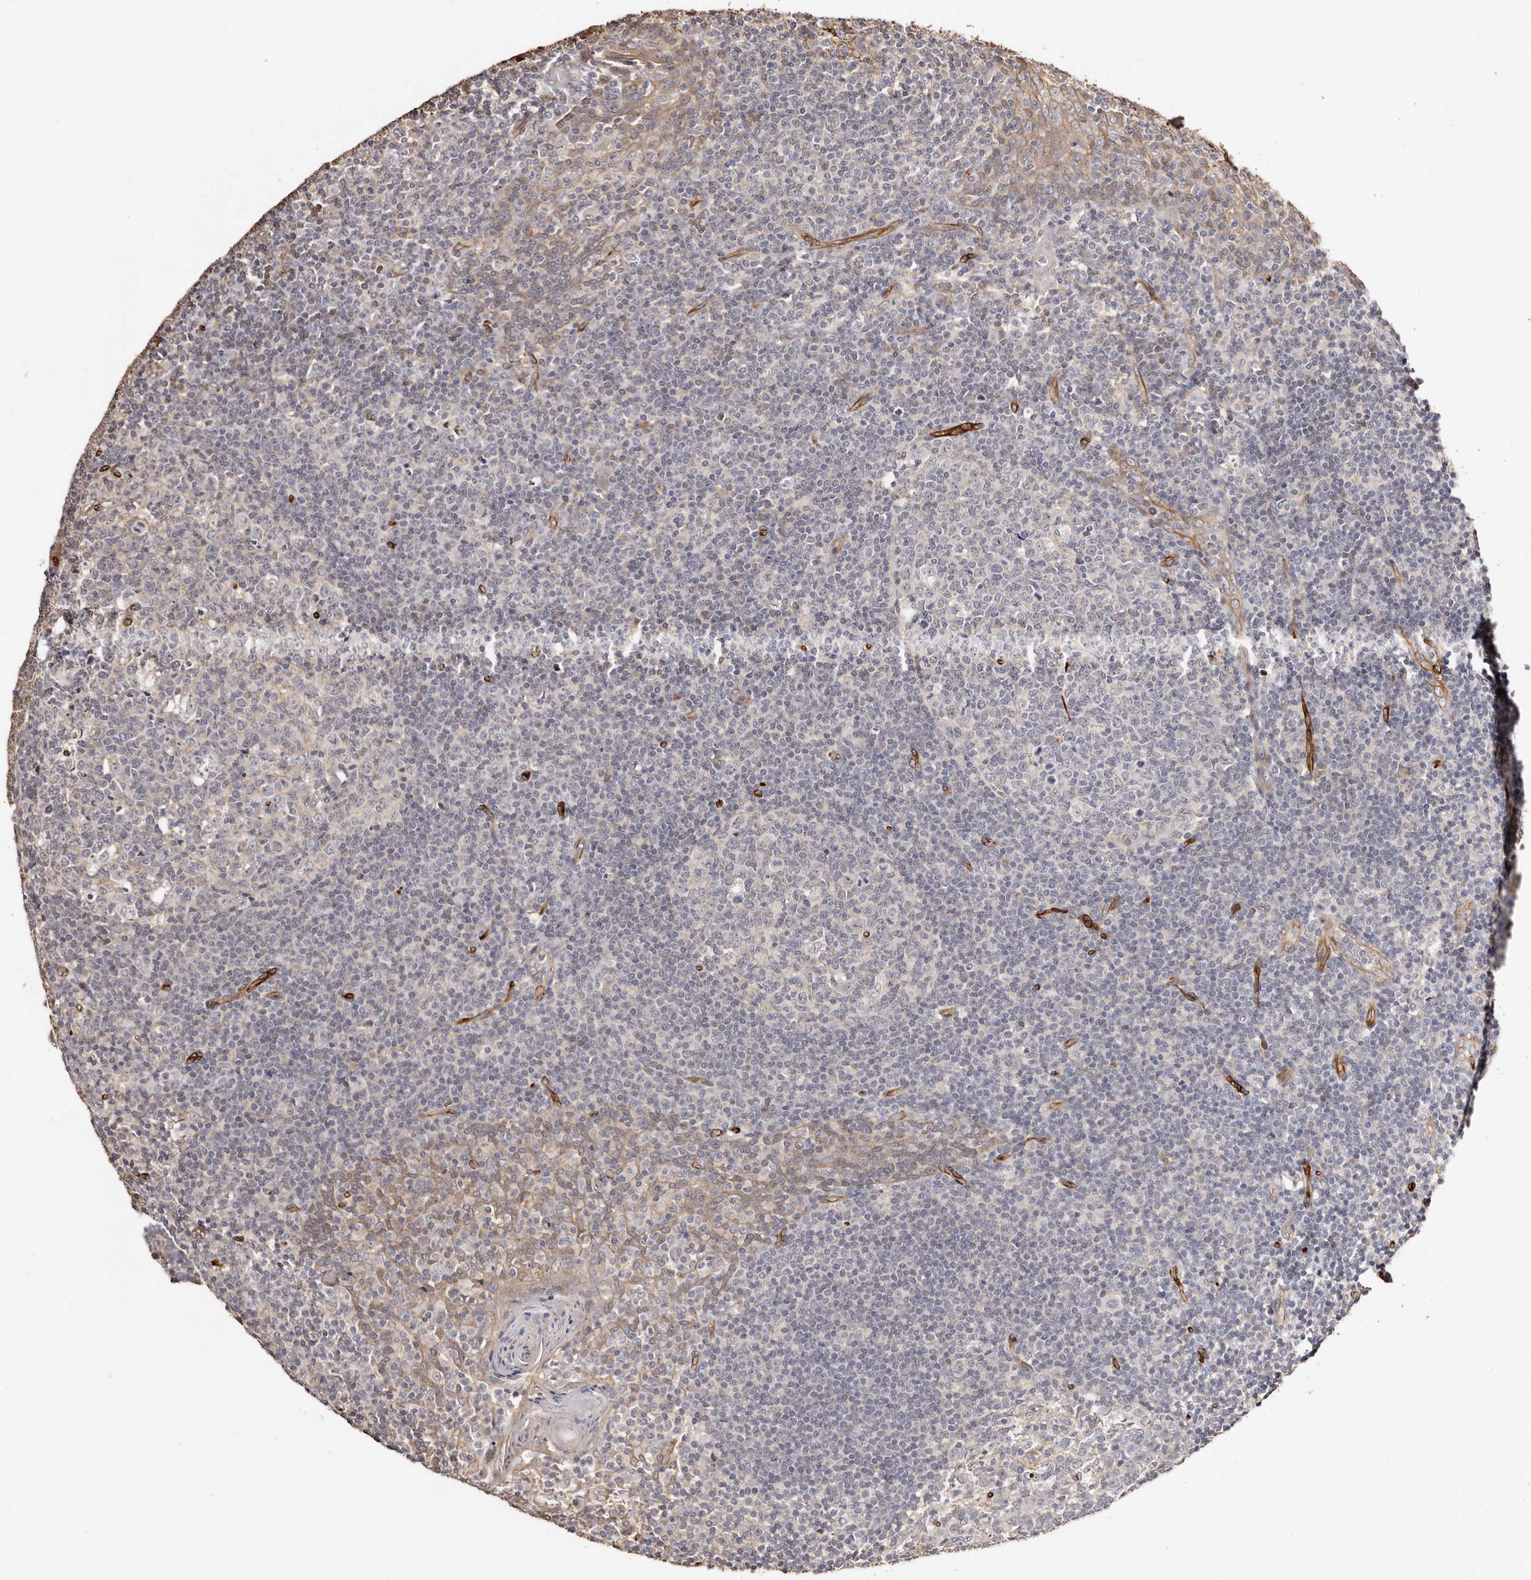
{"staining": {"intensity": "negative", "quantity": "none", "location": "none"}, "tissue": "tonsil", "cell_type": "Germinal center cells", "image_type": "normal", "snomed": [{"axis": "morphology", "description": "Normal tissue, NOS"}, {"axis": "topography", "description": "Tonsil"}], "caption": "This photomicrograph is of unremarkable tonsil stained with IHC to label a protein in brown with the nuclei are counter-stained blue. There is no staining in germinal center cells. (Brightfield microscopy of DAB (3,3'-diaminobenzidine) IHC at high magnification).", "gene": "ZNF557", "patient": {"sex": "female", "age": 19}}